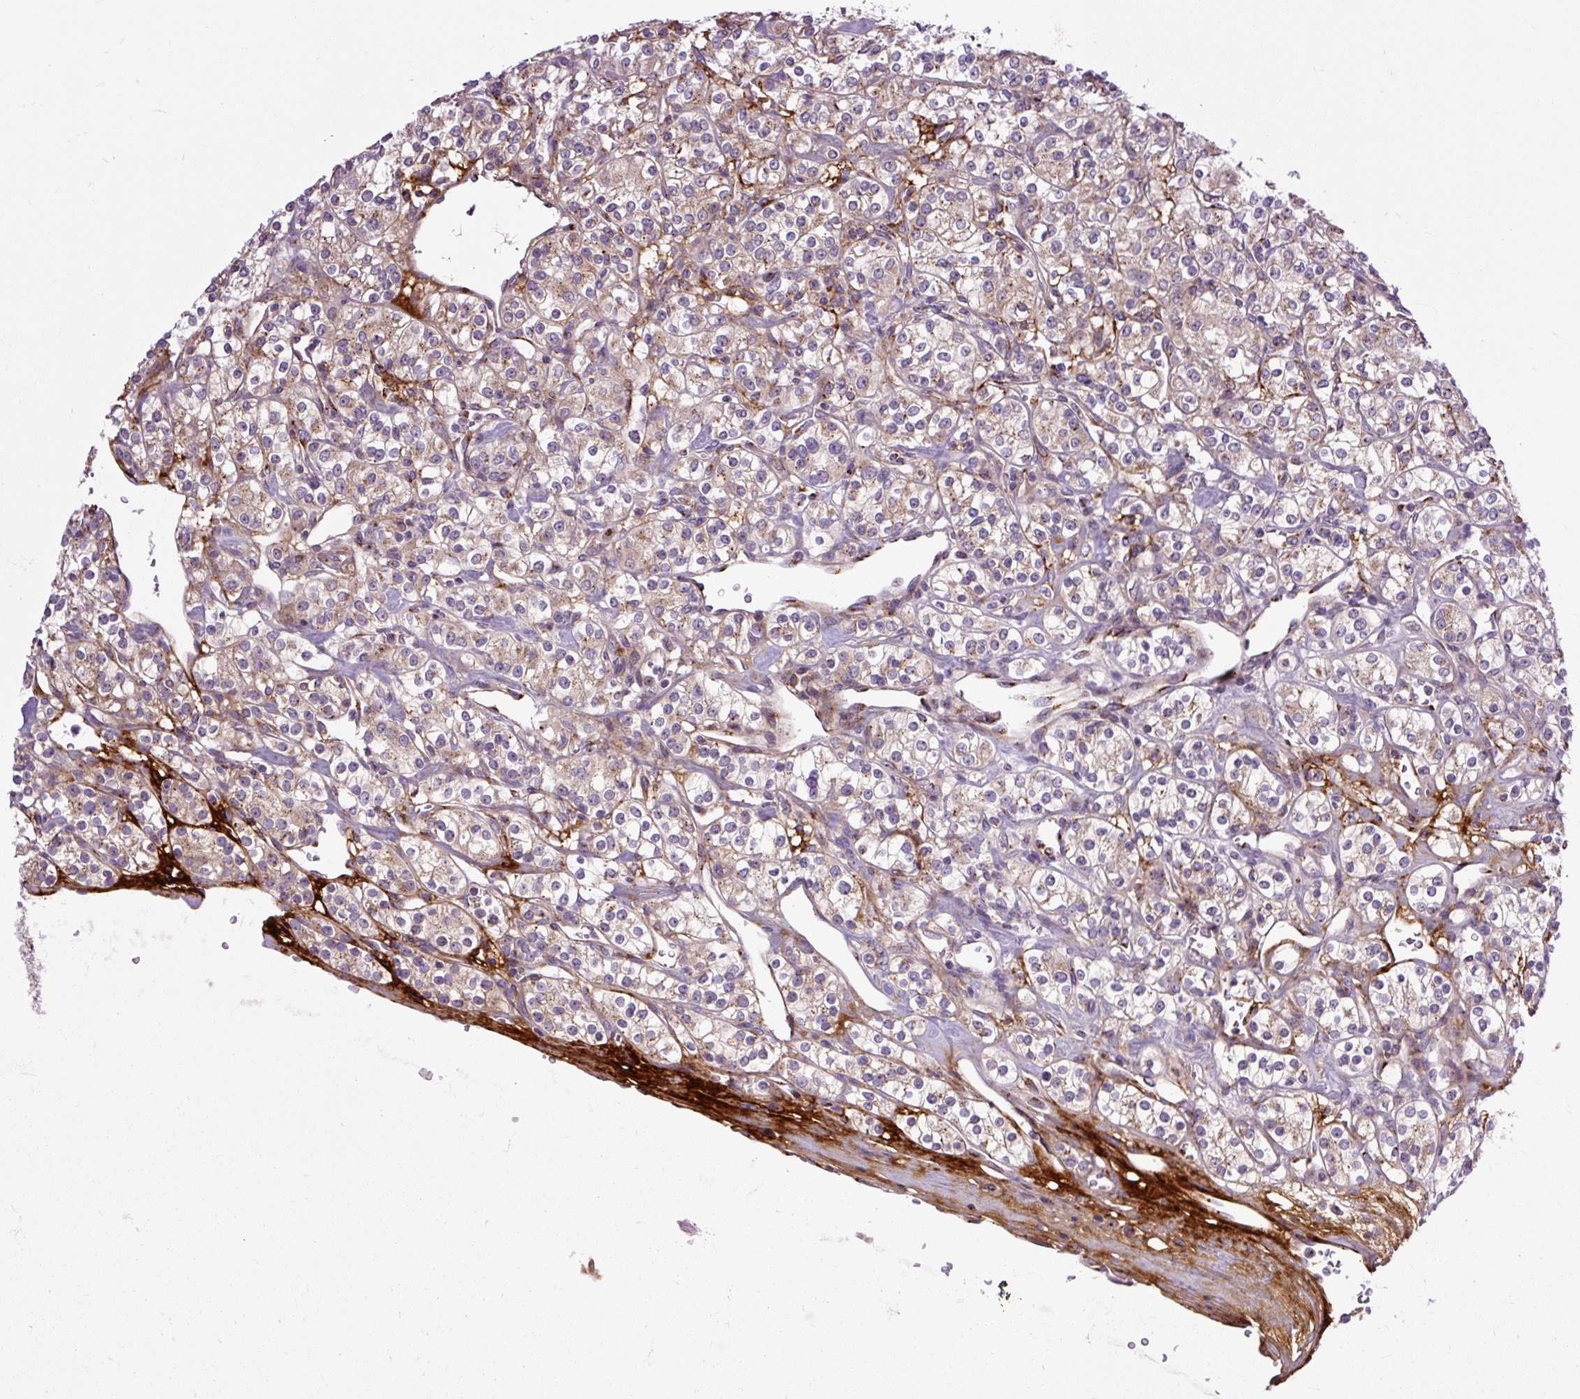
{"staining": {"intensity": "weak", "quantity": ">75%", "location": "cytoplasmic/membranous"}, "tissue": "renal cancer", "cell_type": "Tumor cells", "image_type": "cancer", "snomed": [{"axis": "morphology", "description": "Adenocarcinoma, NOS"}, {"axis": "topography", "description": "Kidney"}], "caption": "Brown immunohistochemical staining in human renal cancer displays weak cytoplasmic/membranous expression in about >75% of tumor cells.", "gene": "MSMP", "patient": {"sex": "male", "age": 77}}